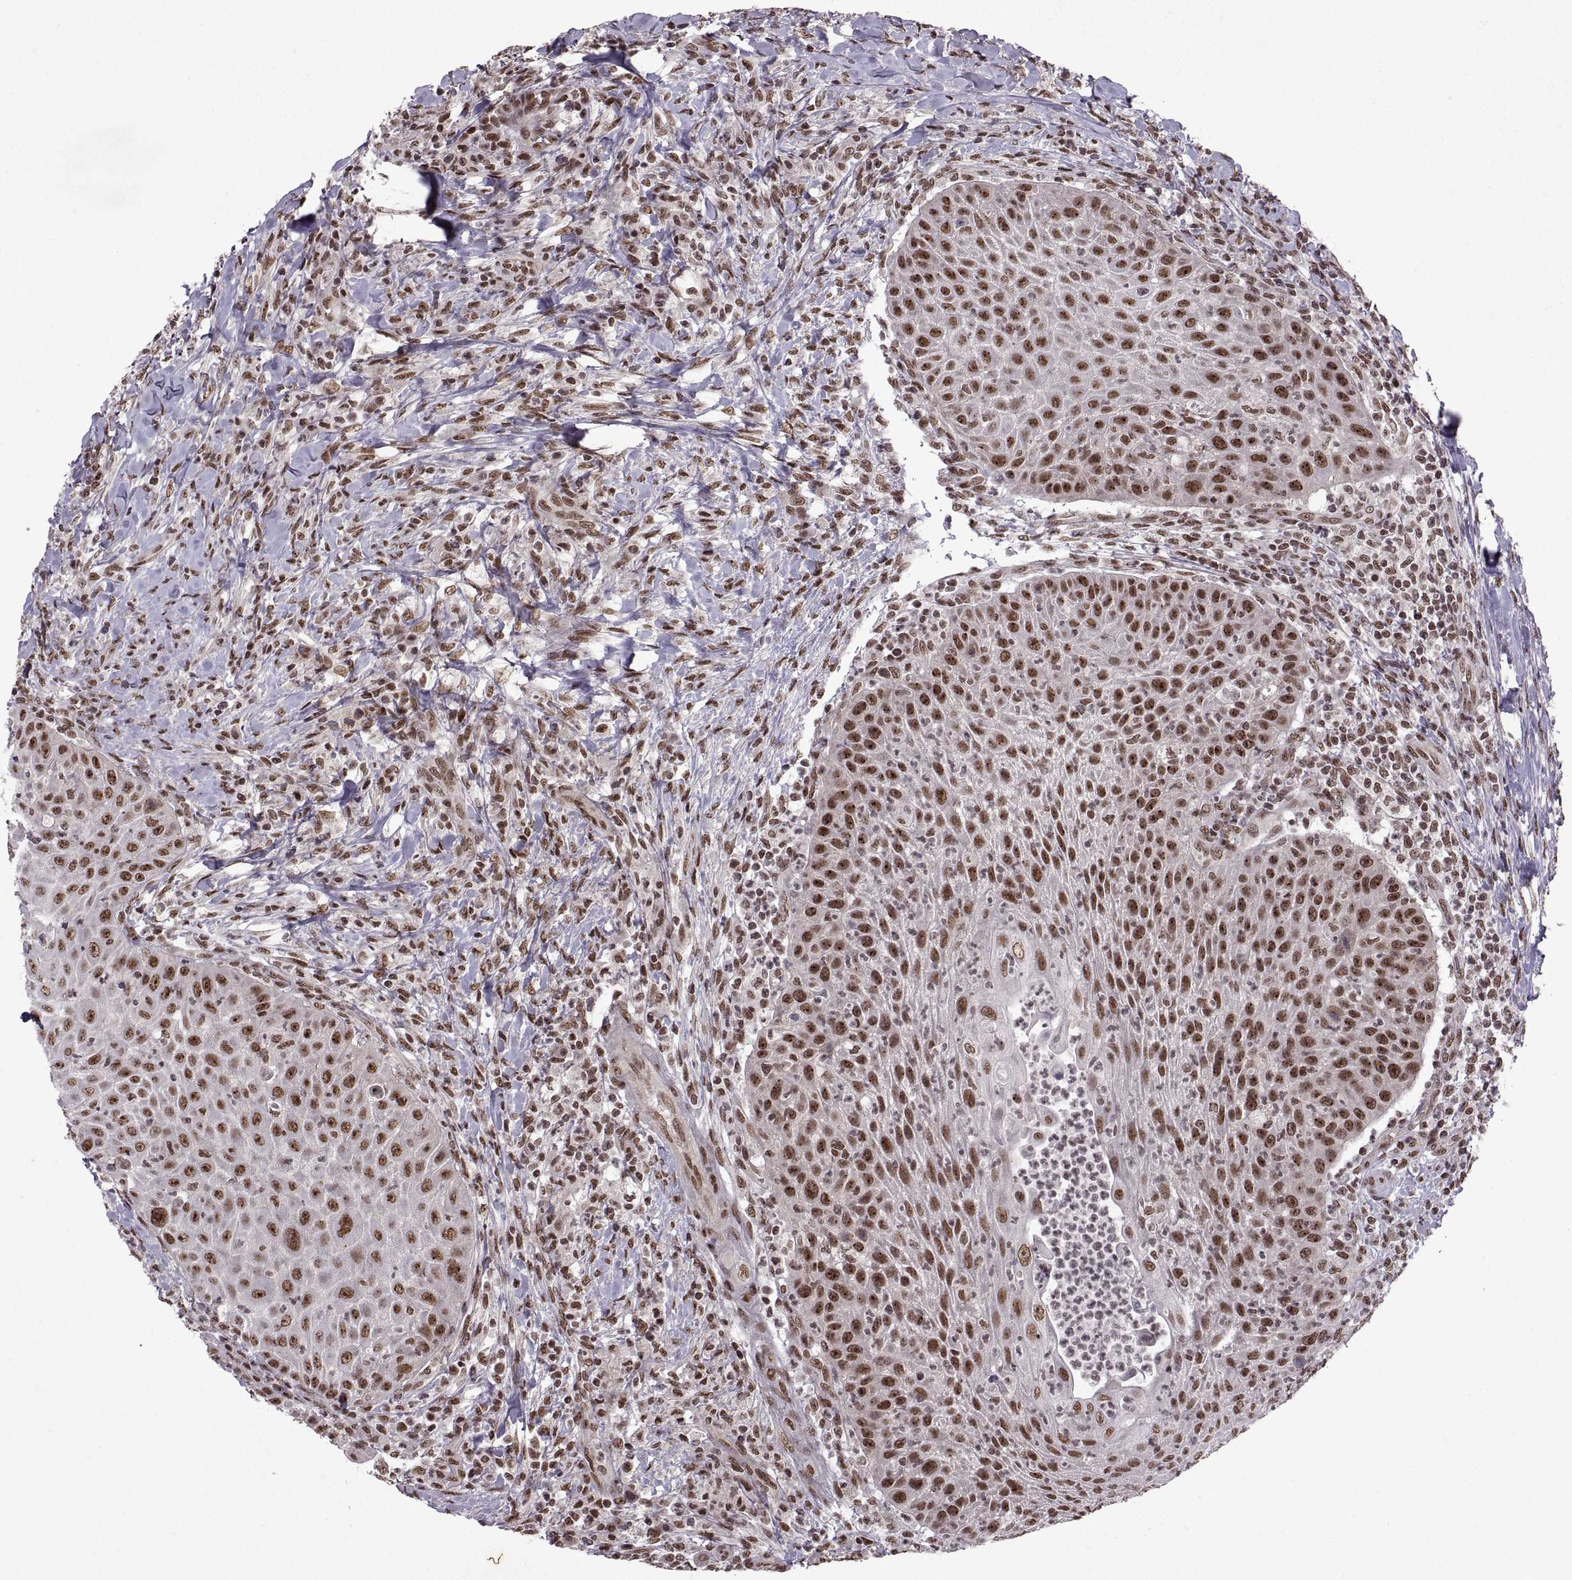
{"staining": {"intensity": "strong", "quantity": ">75%", "location": "nuclear"}, "tissue": "head and neck cancer", "cell_type": "Tumor cells", "image_type": "cancer", "snomed": [{"axis": "morphology", "description": "Squamous cell carcinoma, NOS"}, {"axis": "topography", "description": "Head-Neck"}], "caption": "Immunohistochemistry of human head and neck cancer (squamous cell carcinoma) demonstrates high levels of strong nuclear staining in approximately >75% of tumor cells. The staining is performed using DAB (3,3'-diaminobenzidine) brown chromogen to label protein expression. The nuclei are counter-stained blue using hematoxylin.", "gene": "MT1E", "patient": {"sex": "male", "age": 69}}